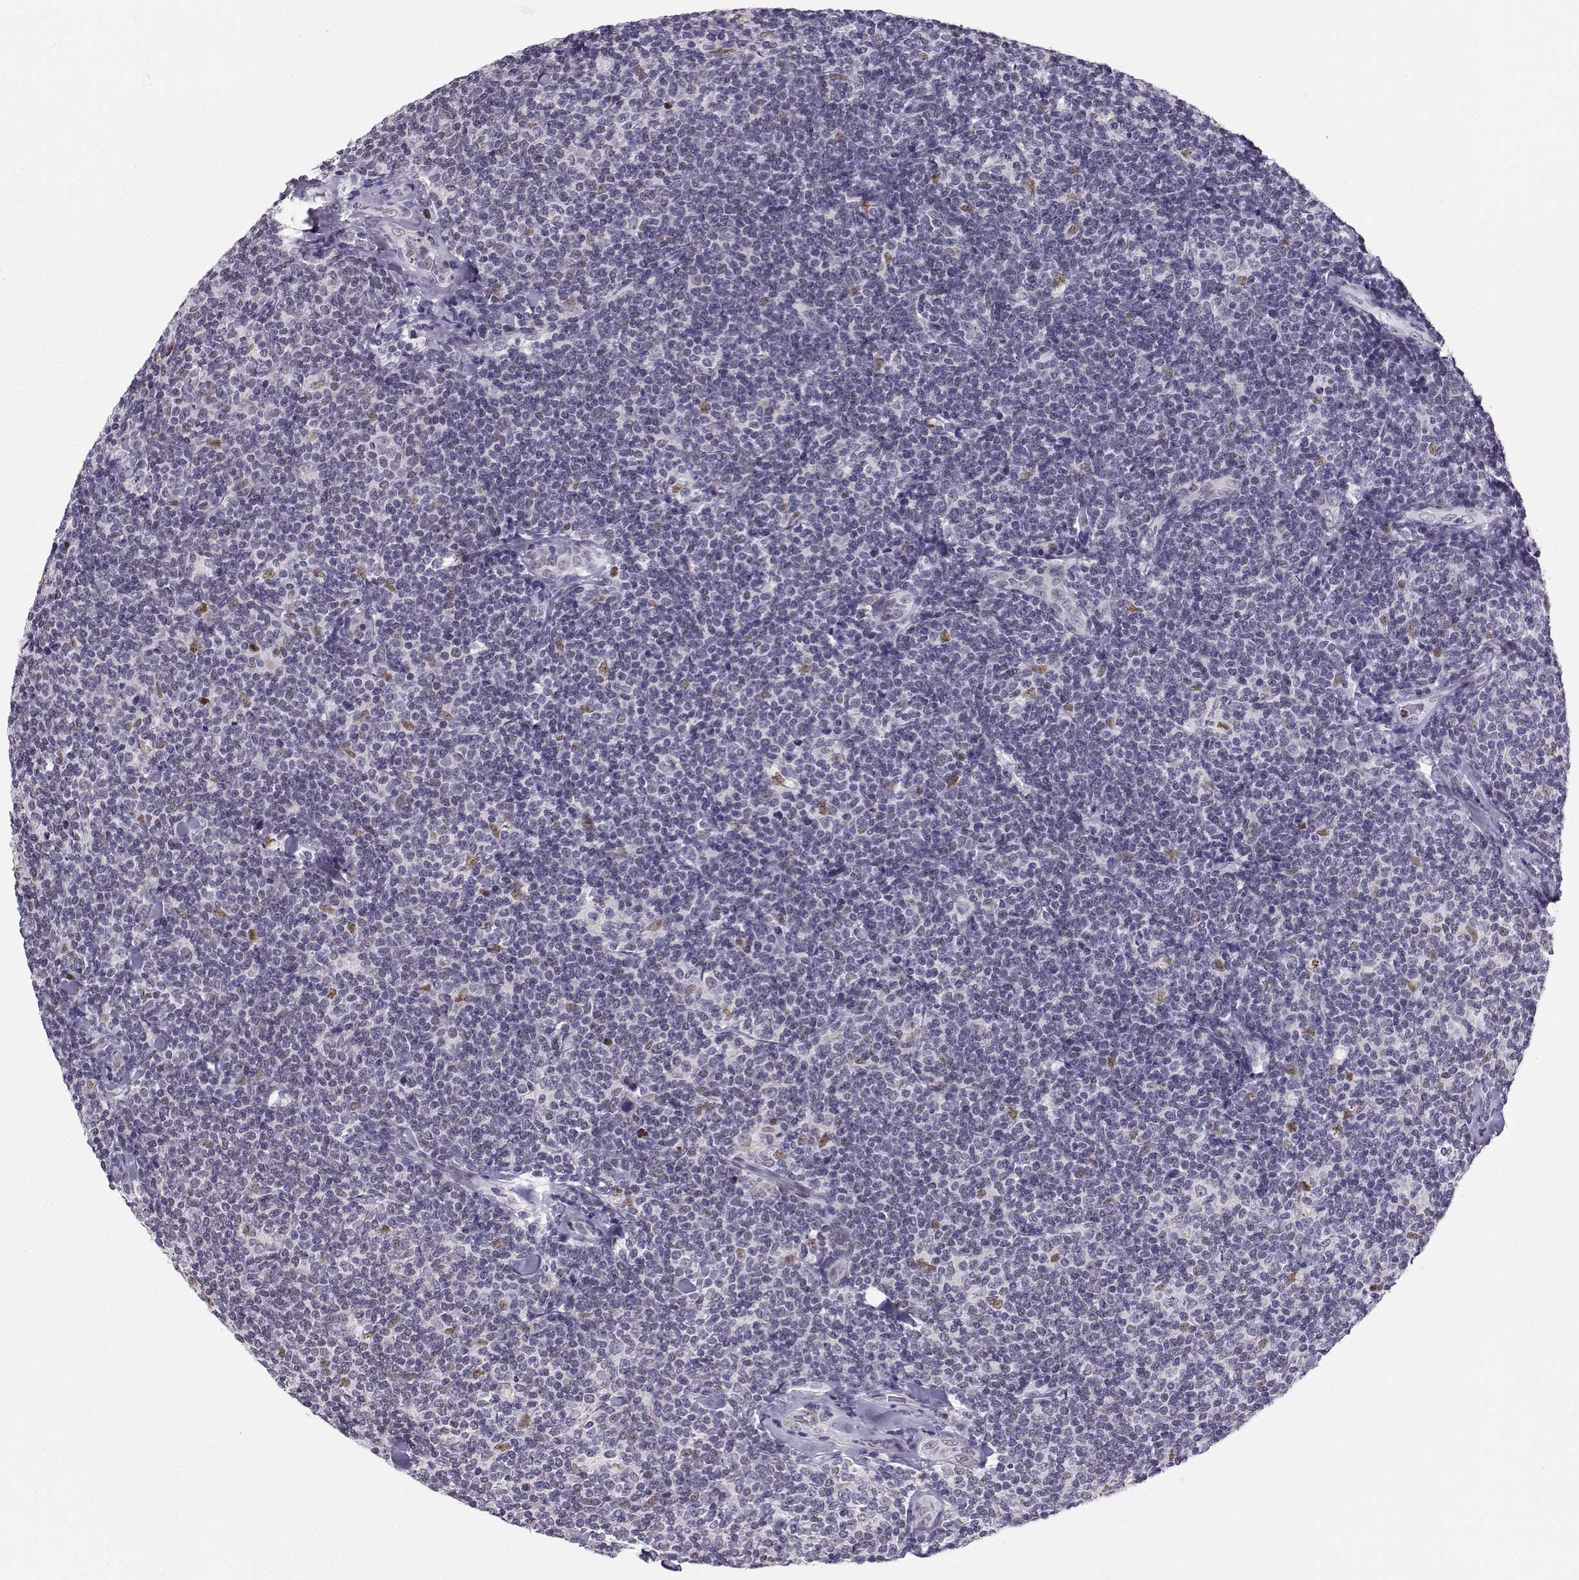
{"staining": {"intensity": "negative", "quantity": "none", "location": "none"}, "tissue": "lymphoma", "cell_type": "Tumor cells", "image_type": "cancer", "snomed": [{"axis": "morphology", "description": "Malignant lymphoma, non-Hodgkin's type, Low grade"}, {"axis": "topography", "description": "Lymph node"}], "caption": "Immunohistochemistry (IHC) of low-grade malignant lymphoma, non-Hodgkin's type demonstrates no staining in tumor cells.", "gene": "TEDC2", "patient": {"sex": "female", "age": 56}}